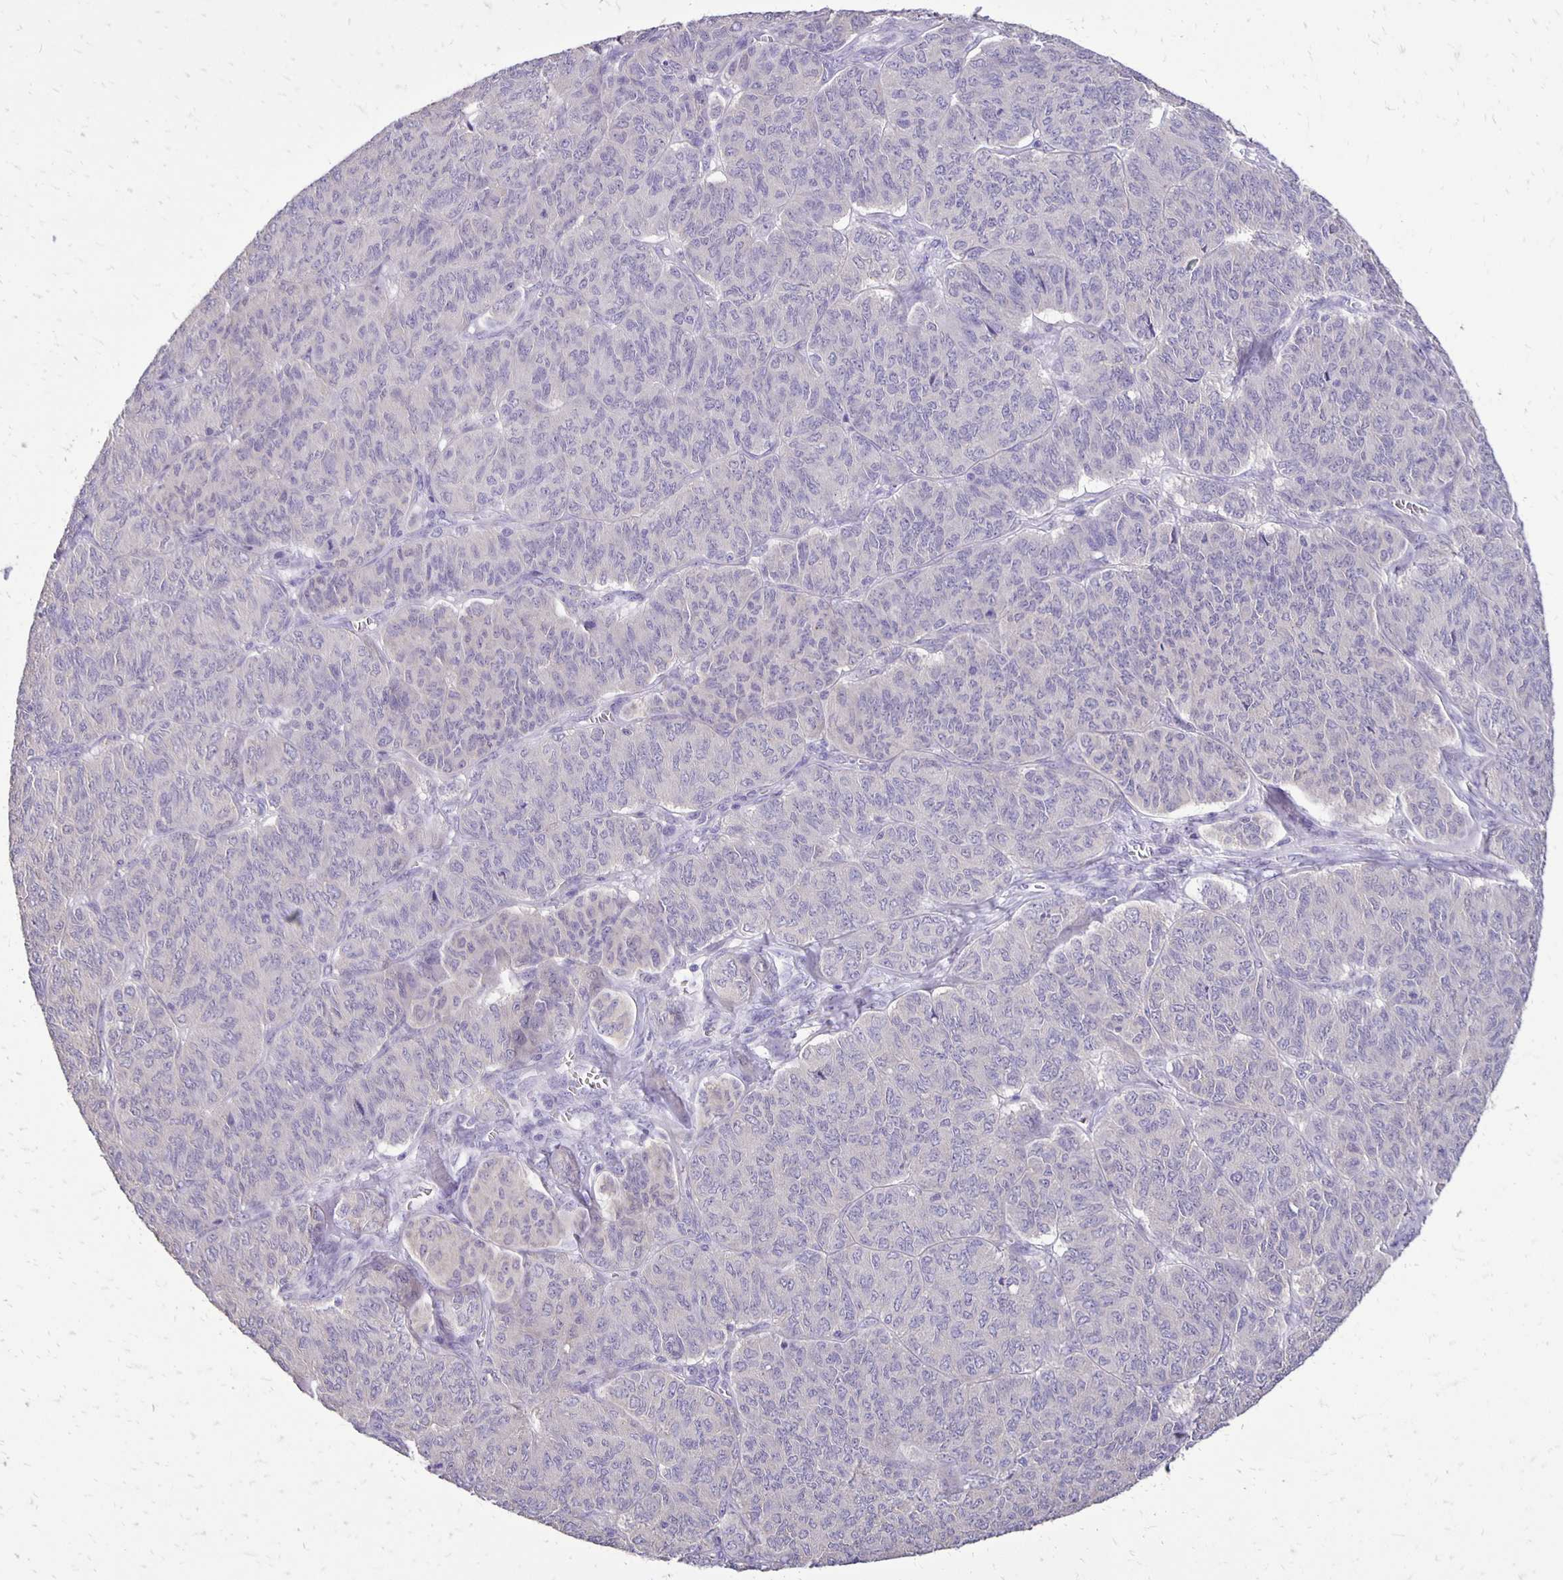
{"staining": {"intensity": "negative", "quantity": "none", "location": "none"}, "tissue": "ovarian cancer", "cell_type": "Tumor cells", "image_type": "cancer", "snomed": [{"axis": "morphology", "description": "Carcinoma, endometroid"}, {"axis": "topography", "description": "Ovary"}], "caption": "Ovarian cancer (endometroid carcinoma) stained for a protein using immunohistochemistry (IHC) exhibits no positivity tumor cells.", "gene": "ANKRD45", "patient": {"sex": "female", "age": 80}}